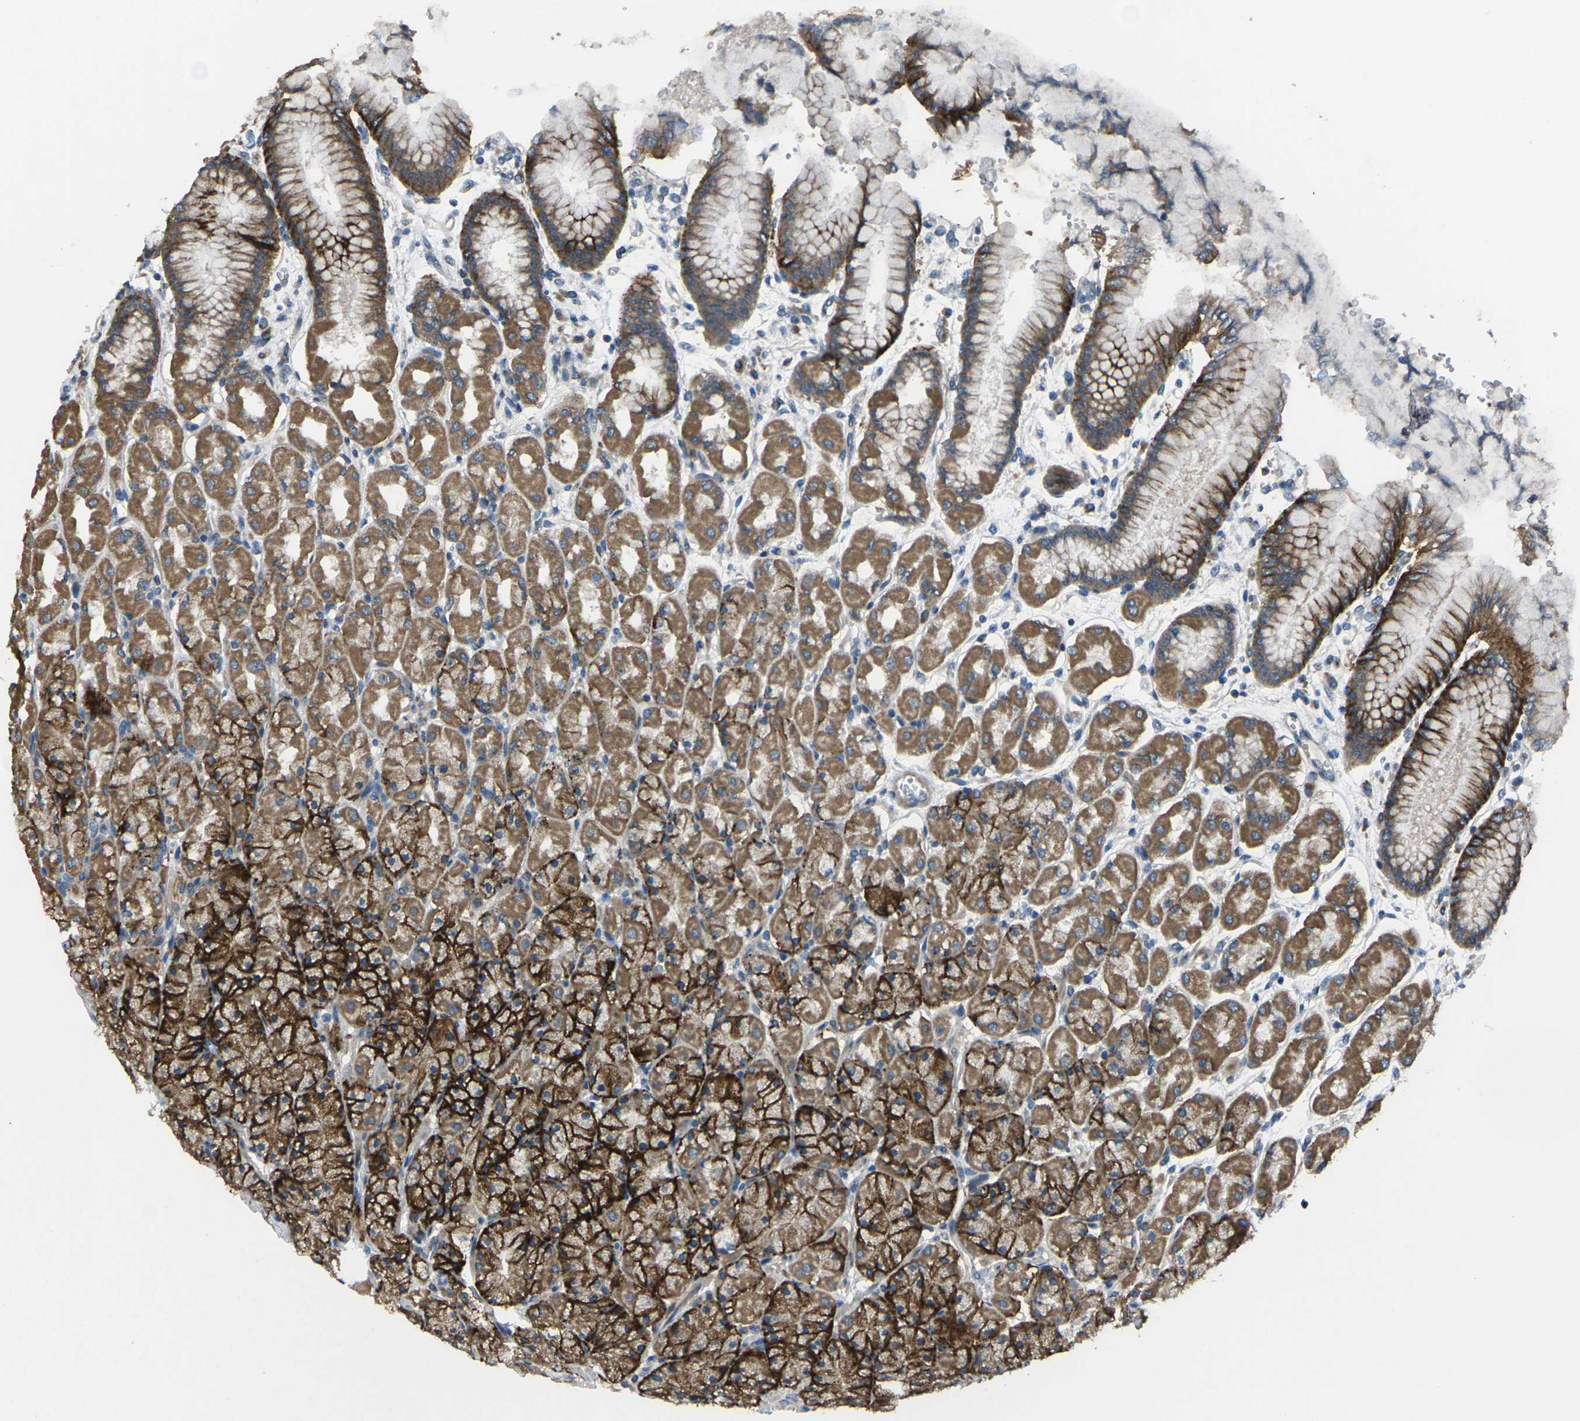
{"staining": {"intensity": "strong", "quantity": ">75%", "location": "cytoplasmic/membranous"}, "tissue": "stomach", "cell_type": "Glandular cells", "image_type": "normal", "snomed": [{"axis": "morphology", "description": "Normal tissue, NOS"}, {"axis": "topography", "description": "Stomach, upper"}], "caption": "This histopathology image exhibits benign stomach stained with immunohistochemistry (IHC) to label a protein in brown. The cytoplasmic/membranous of glandular cells show strong positivity for the protein. Nuclei are counter-stained blue.", "gene": "EDNRA", "patient": {"sex": "female", "age": 56}}